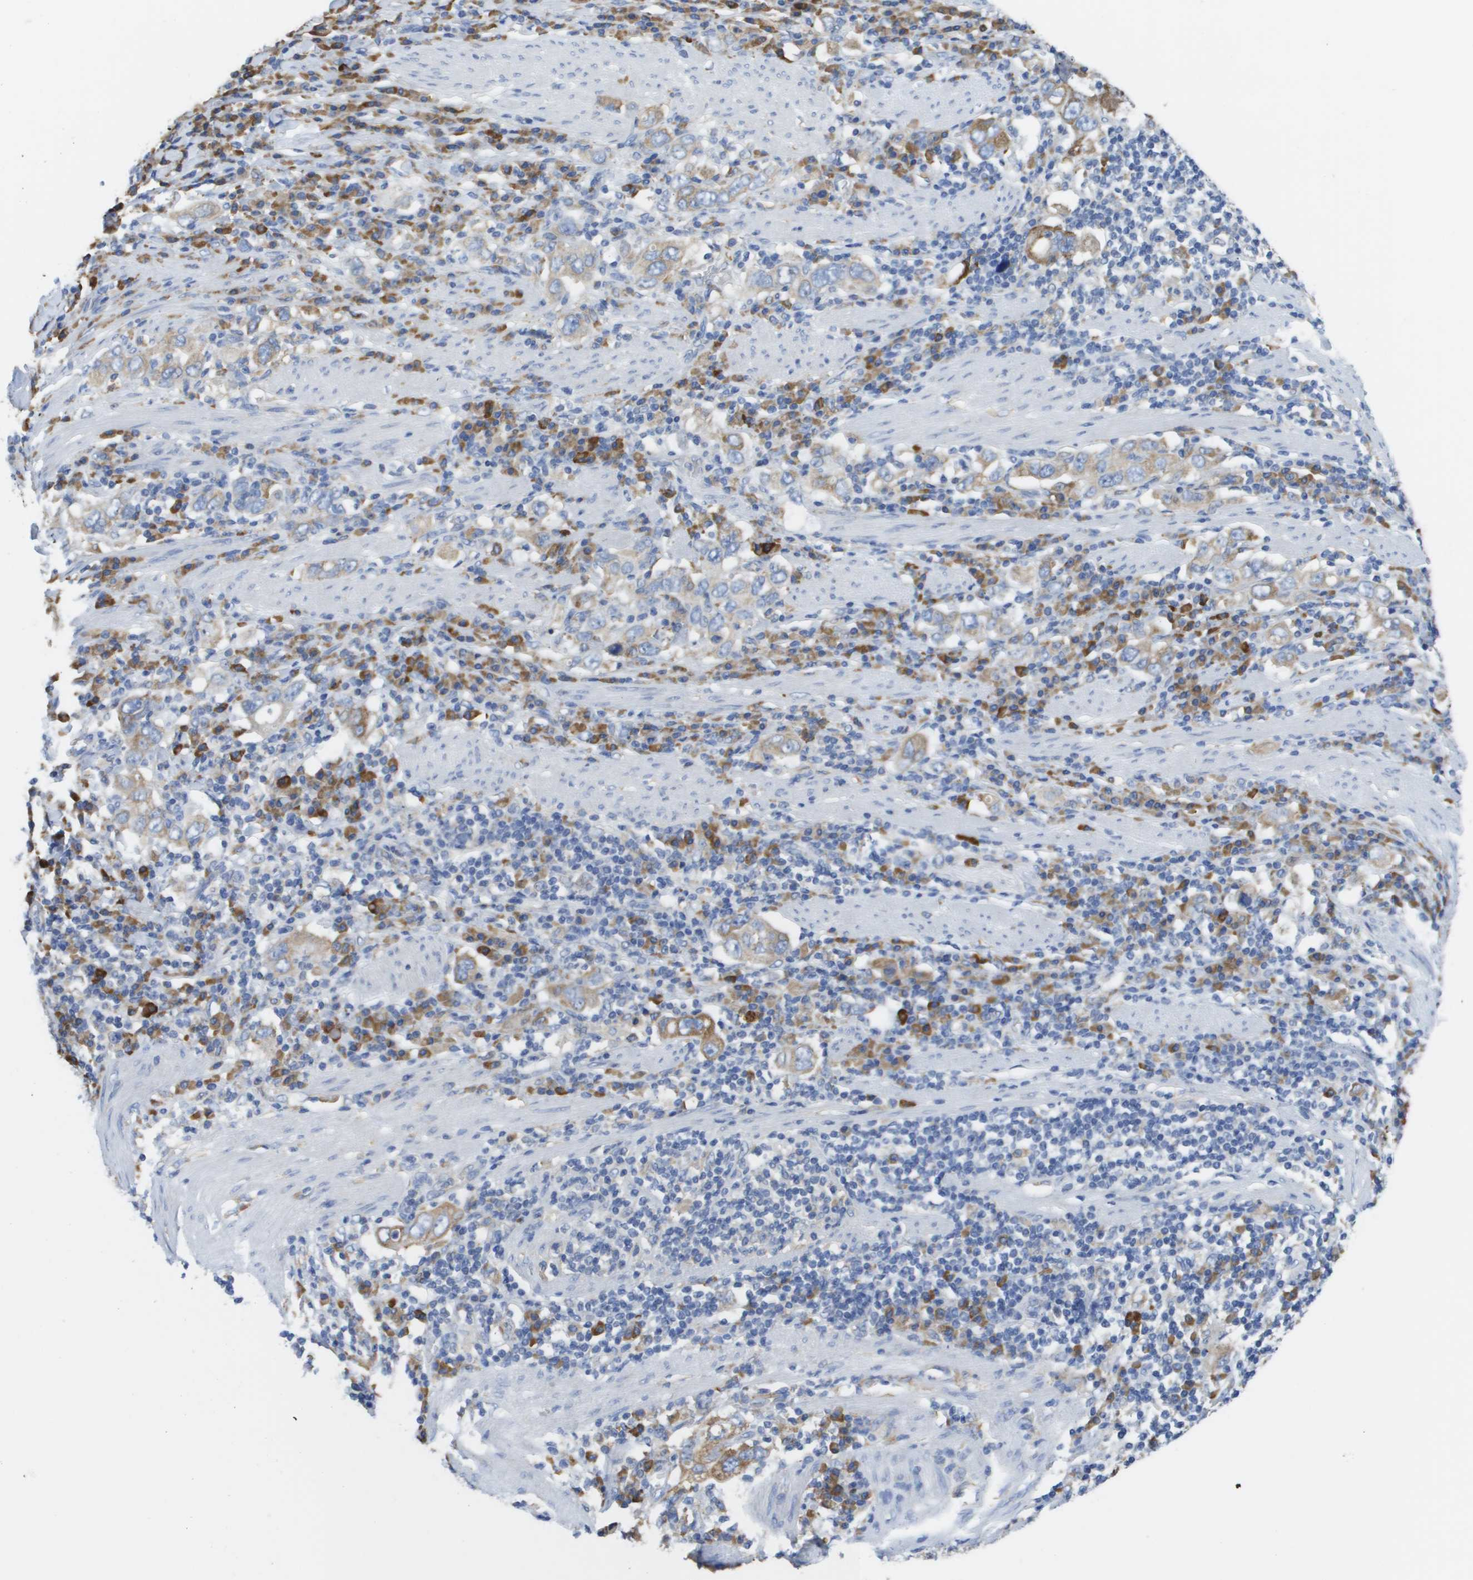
{"staining": {"intensity": "moderate", "quantity": ">75%", "location": "cytoplasmic/membranous"}, "tissue": "stomach cancer", "cell_type": "Tumor cells", "image_type": "cancer", "snomed": [{"axis": "morphology", "description": "Adenocarcinoma, NOS"}, {"axis": "topography", "description": "Stomach, upper"}], "caption": "Immunohistochemistry (IHC) image of human adenocarcinoma (stomach) stained for a protein (brown), which displays medium levels of moderate cytoplasmic/membranous positivity in about >75% of tumor cells.", "gene": "SDR42E1", "patient": {"sex": "male", "age": 62}}